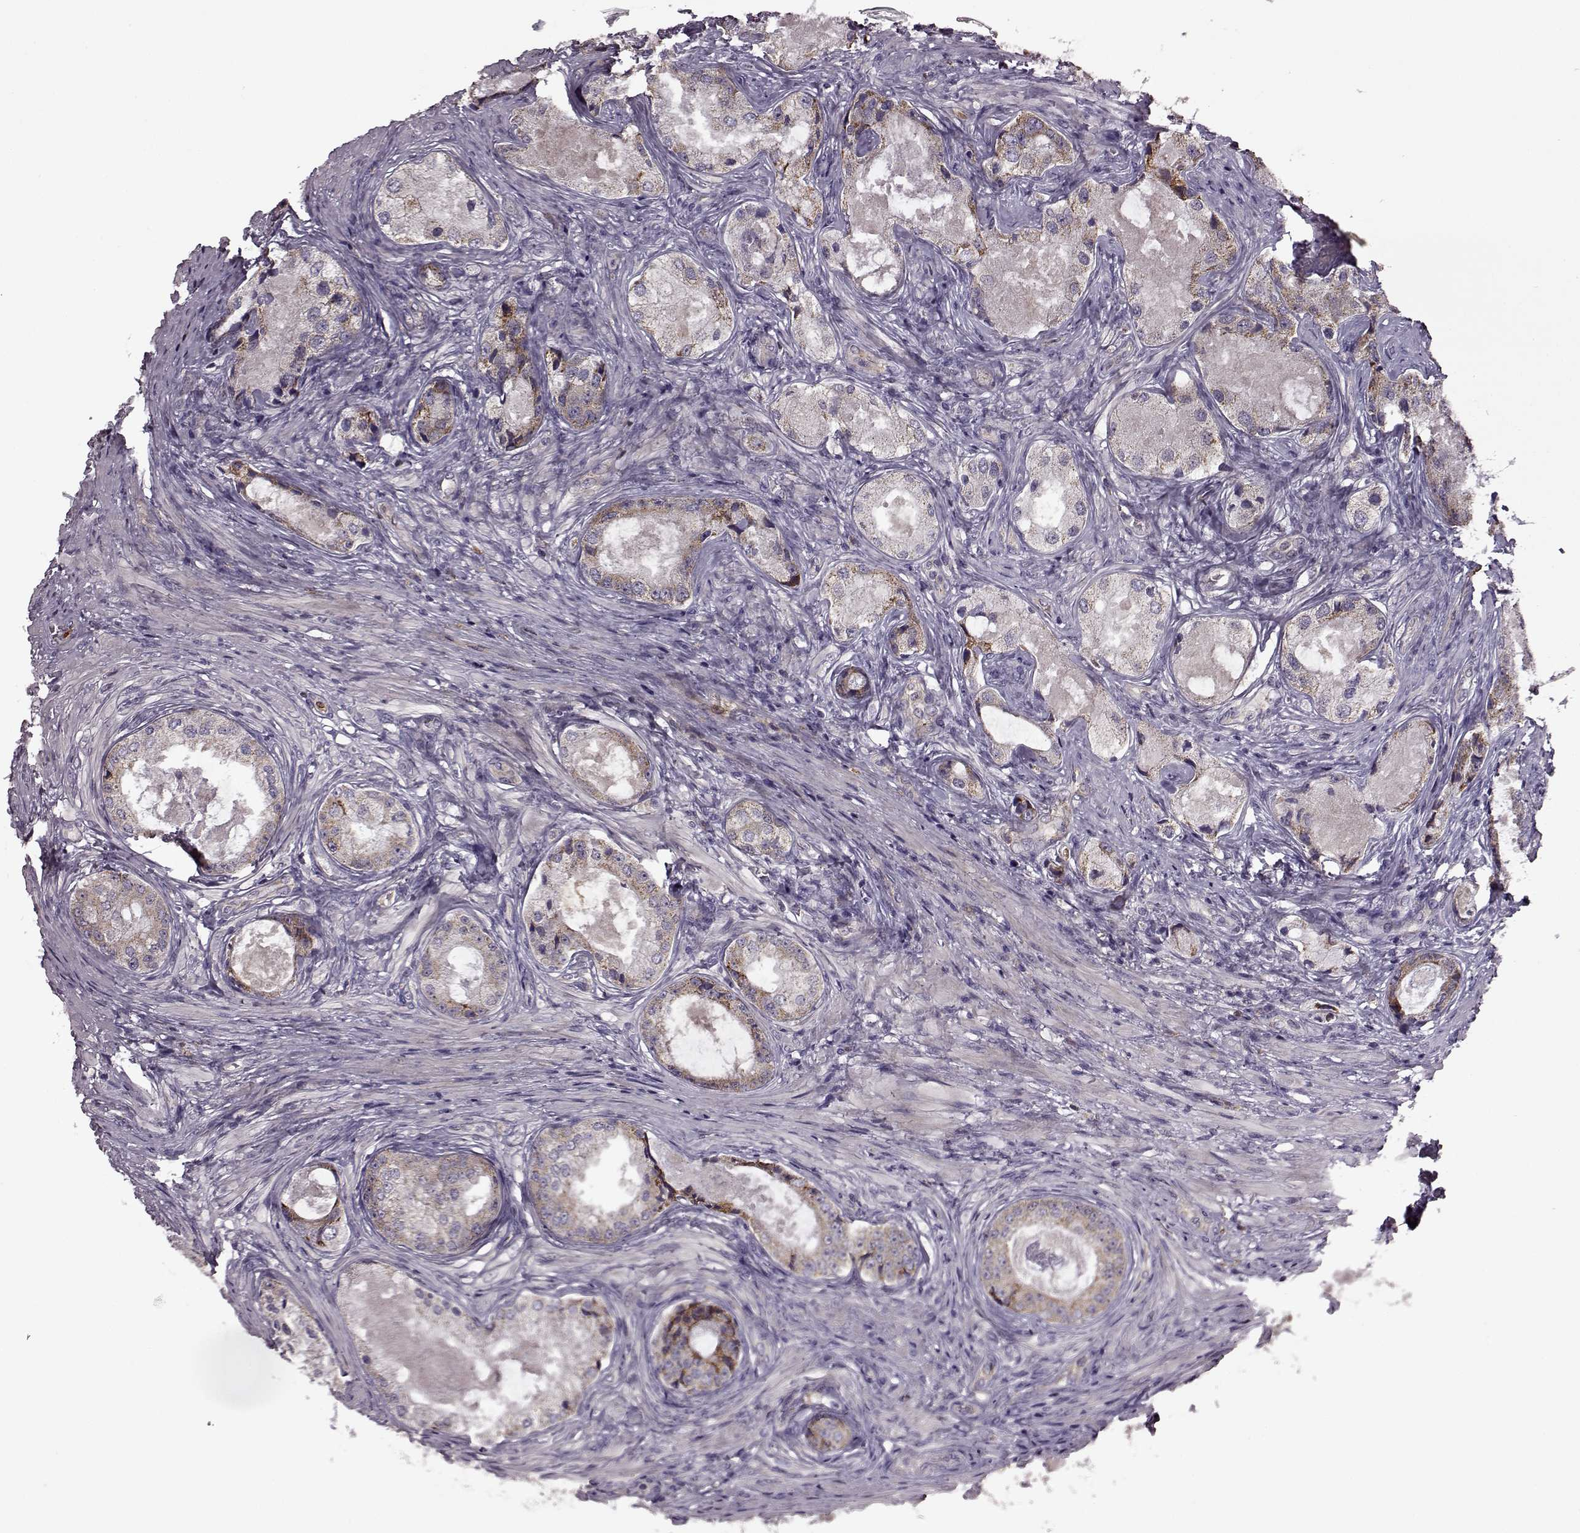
{"staining": {"intensity": "moderate", "quantity": ">75%", "location": "cytoplasmic/membranous"}, "tissue": "prostate cancer", "cell_type": "Tumor cells", "image_type": "cancer", "snomed": [{"axis": "morphology", "description": "Adenocarcinoma, Low grade"}, {"axis": "topography", "description": "Prostate"}], "caption": "Immunohistochemical staining of human prostate adenocarcinoma (low-grade) demonstrates medium levels of moderate cytoplasmic/membranous expression in approximately >75% of tumor cells. Using DAB (brown) and hematoxylin (blue) stains, captured at high magnification using brightfield microscopy.", "gene": "MTSS1", "patient": {"sex": "male", "age": 68}}